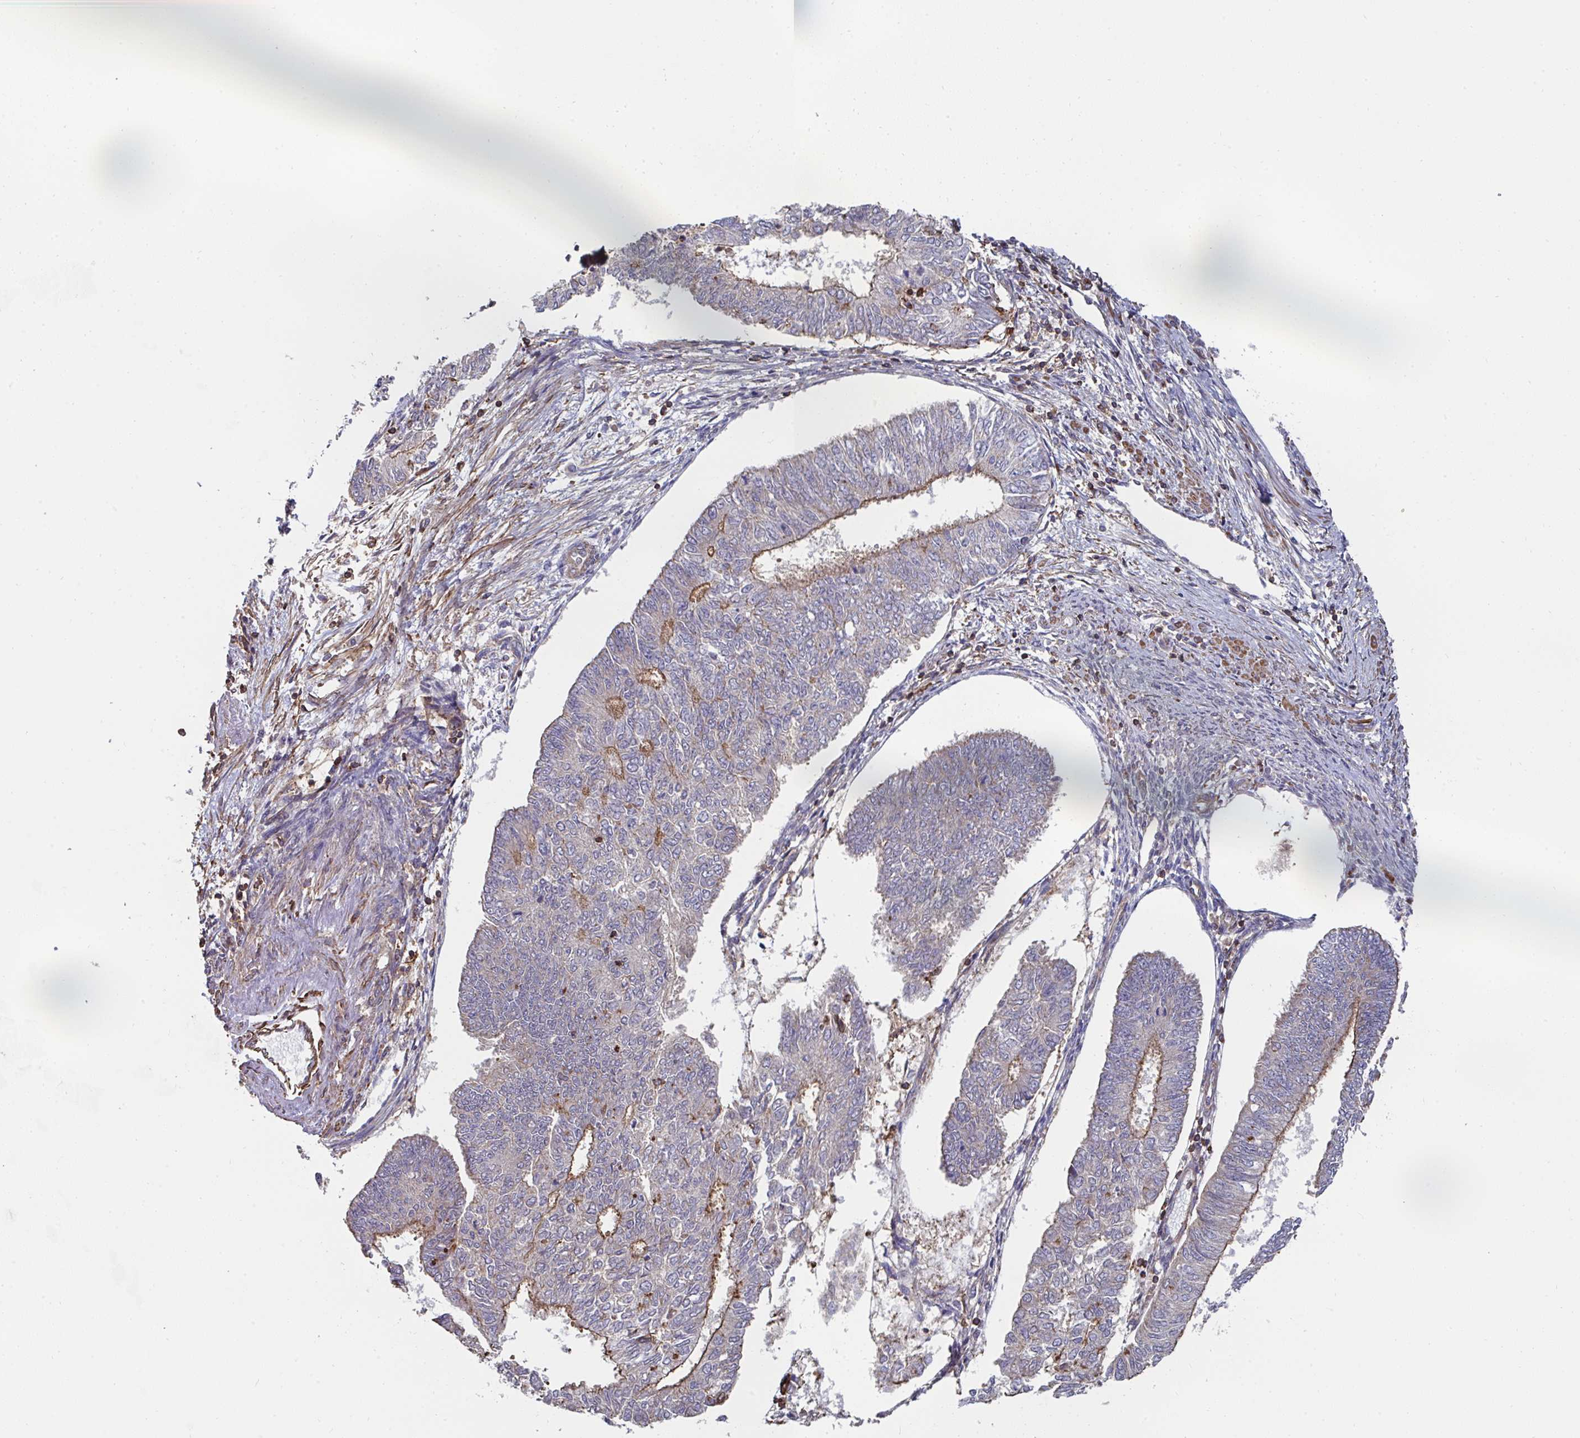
{"staining": {"intensity": "moderate", "quantity": "<25%", "location": "cytoplasmic/membranous"}, "tissue": "endometrial cancer", "cell_type": "Tumor cells", "image_type": "cancer", "snomed": [{"axis": "morphology", "description": "Adenocarcinoma, NOS"}, {"axis": "topography", "description": "Endometrium"}], "caption": "Endometrial cancer stained with IHC demonstrates moderate cytoplasmic/membranous staining in about <25% of tumor cells. (brown staining indicates protein expression, while blue staining denotes nuclei).", "gene": "DZANK1", "patient": {"sex": "female", "age": 68}}